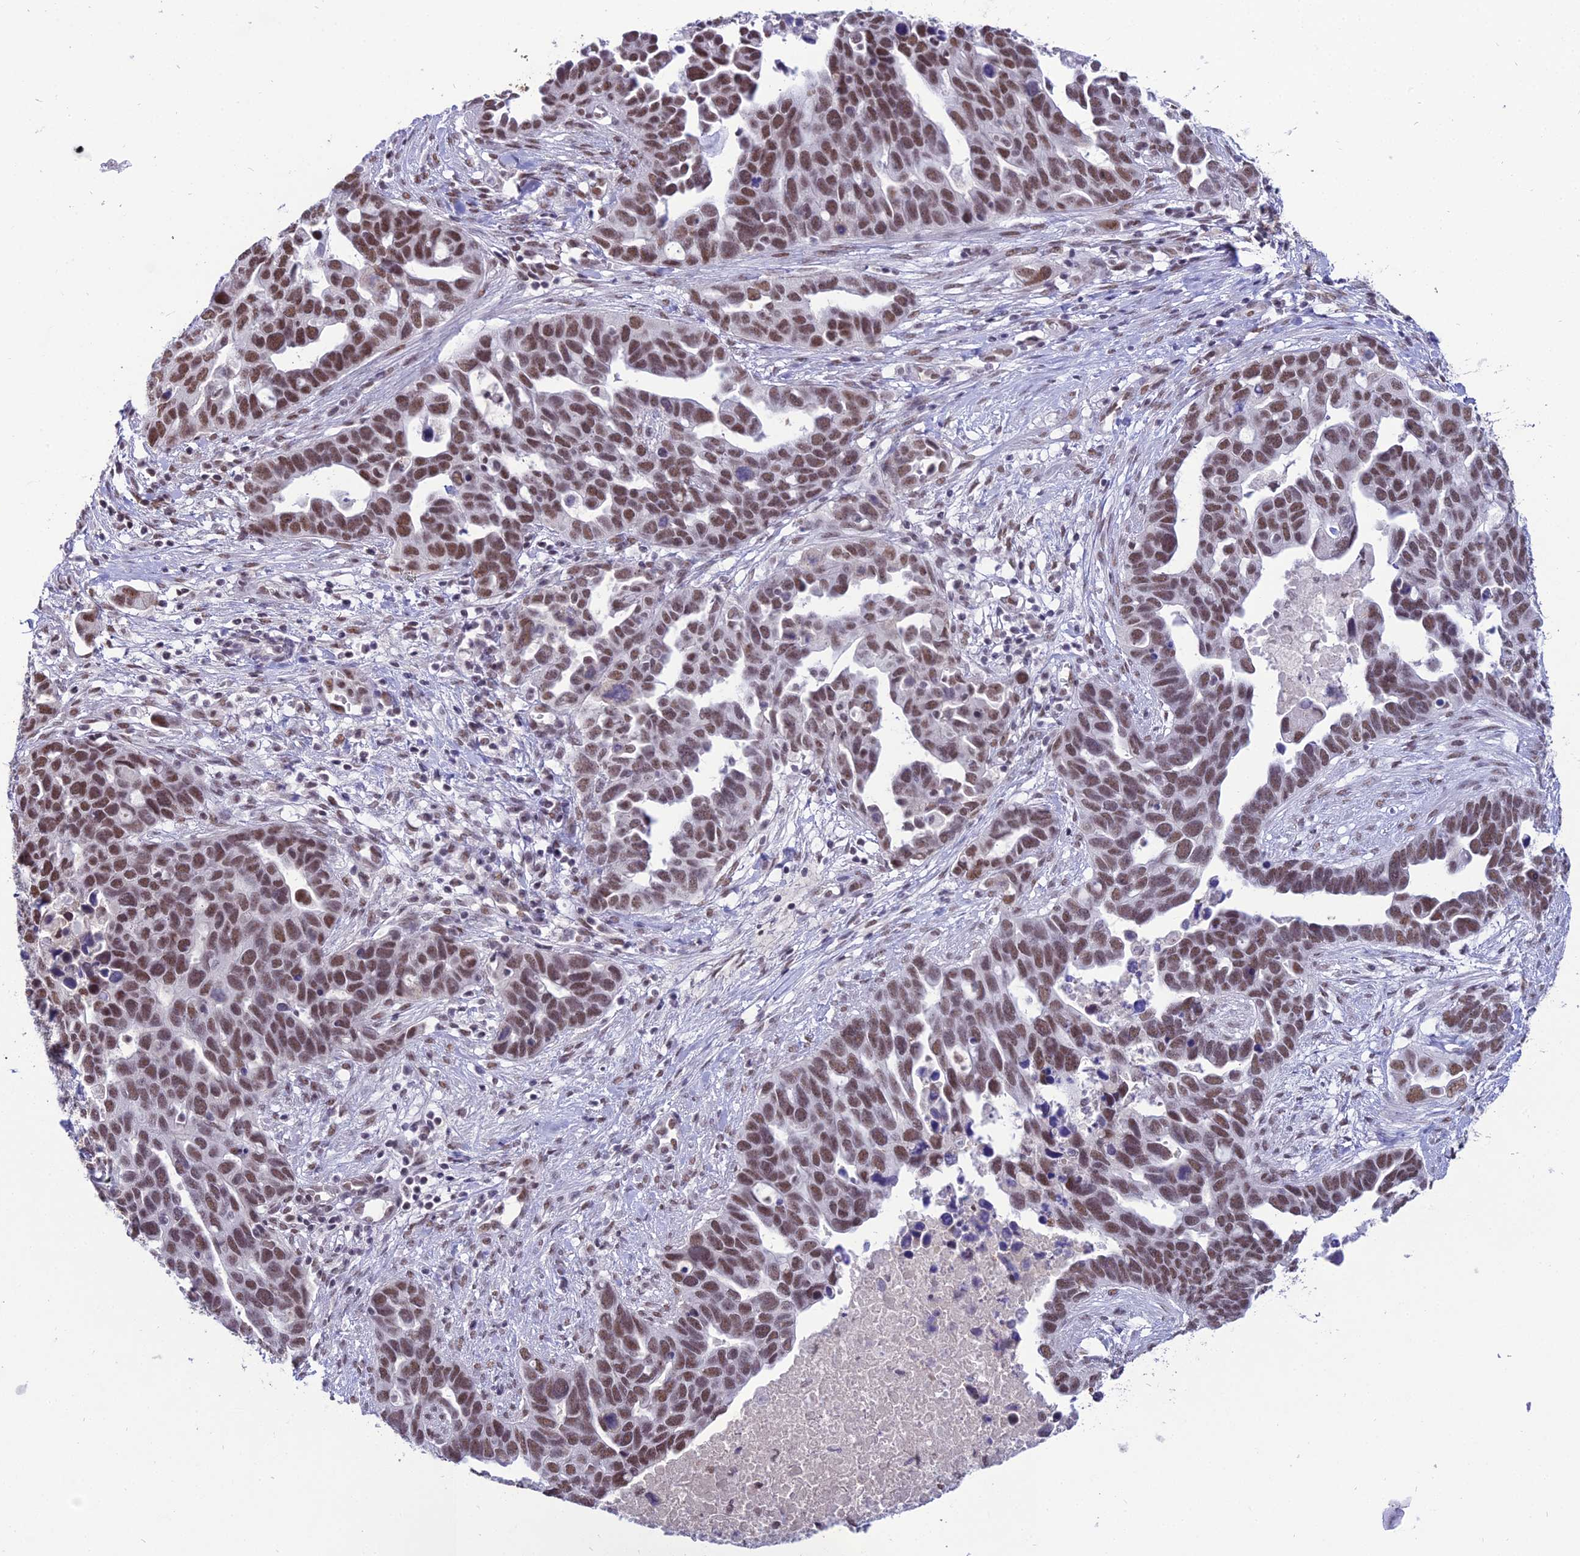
{"staining": {"intensity": "moderate", "quantity": ">75%", "location": "nuclear"}, "tissue": "ovarian cancer", "cell_type": "Tumor cells", "image_type": "cancer", "snomed": [{"axis": "morphology", "description": "Cystadenocarcinoma, serous, NOS"}, {"axis": "topography", "description": "Ovary"}], "caption": "Tumor cells demonstrate moderate nuclear positivity in about >75% of cells in ovarian cancer (serous cystadenocarcinoma).", "gene": "RBM12", "patient": {"sex": "female", "age": 54}}